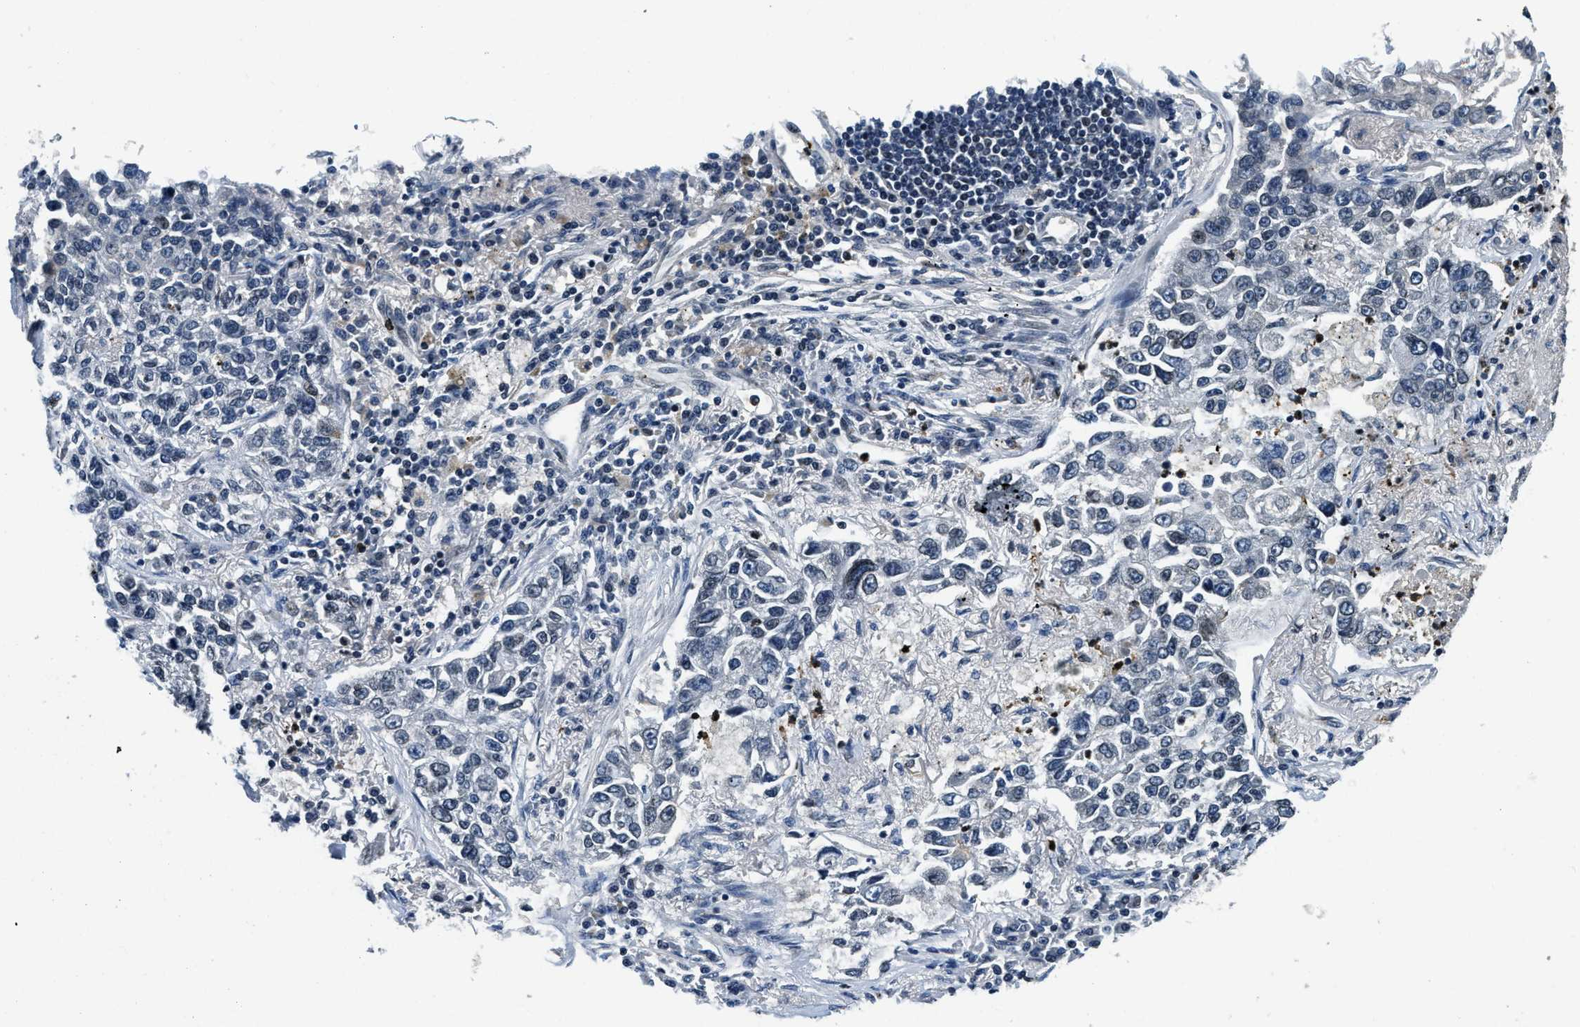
{"staining": {"intensity": "negative", "quantity": "none", "location": "none"}, "tissue": "lung cancer", "cell_type": "Tumor cells", "image_type": "cancer", "snomed": [{"axis": "morphology", "description": "Adenocarcinoma, NOS"}, {"axis": "topography", "description": "Lung"}], "caption": "Immunohistochemical staining of human lung adenocarcinoma displays no significant expression in tumor cells.", "gene": "ZC3HC1", "patient": {"sex": "male", "age": 49}}